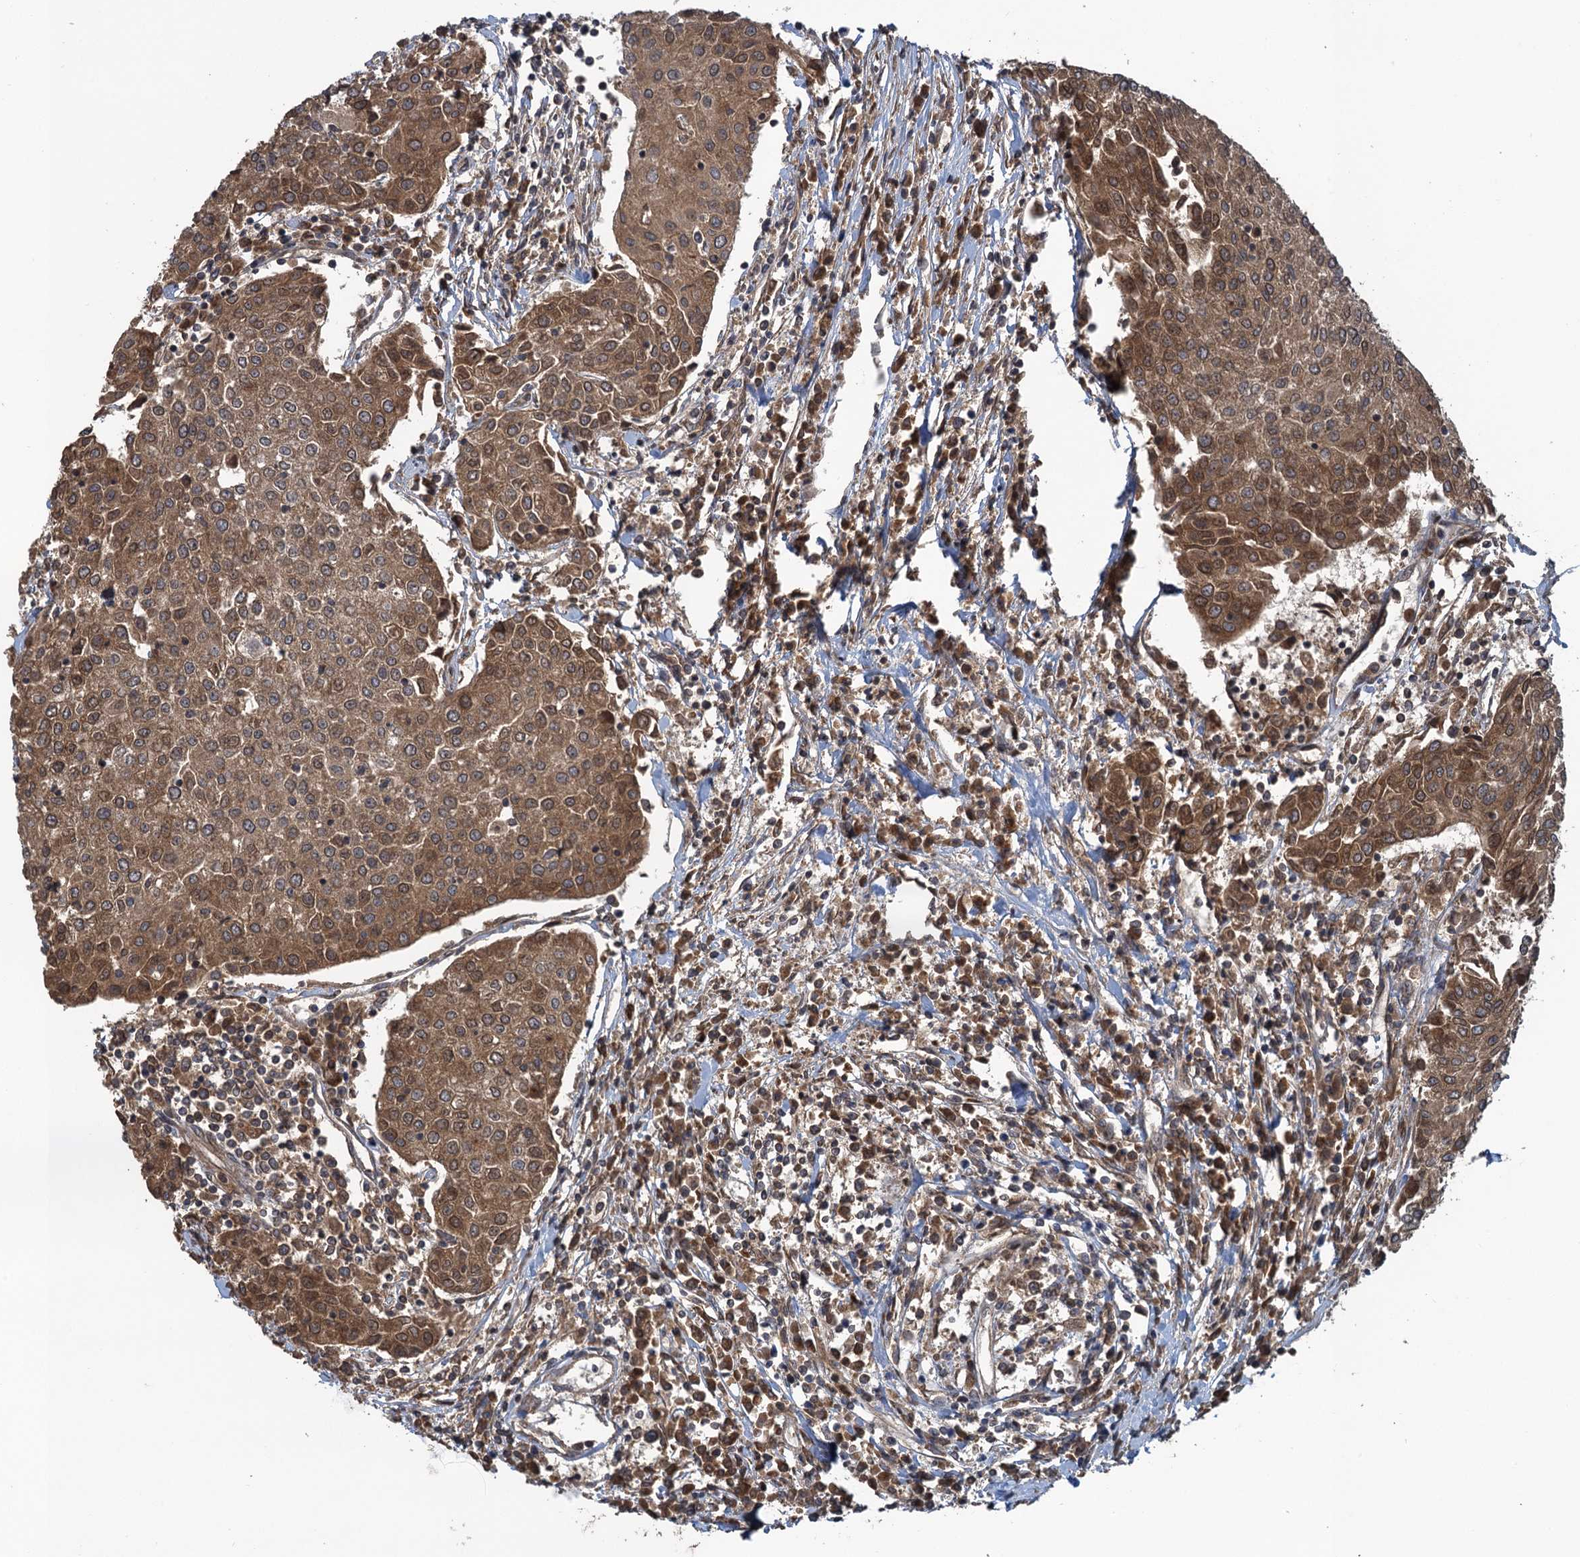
{"staining": {"intensity": "moderate", "quantity": ">75%", "location": "cytoplasmic/membranous,nuclear"}, "tissue": "urothelial cancer", "cell_type": "Tumor cells", "image_type": "cancer", "snomed": [{"axis": "morphology", "description": "Urothelial carcinoma, High grade"}, {"axis": "topography", "description": "Urinary bladder"}], "caption": "Tumor cells demonstrate medium levels of moderate cytoplasmic/membranous and nuclear staining in about >75% of cells in human urothelial cancer.", "gene": "GLE1", "patient": {"sex": "female", "age": 85}}